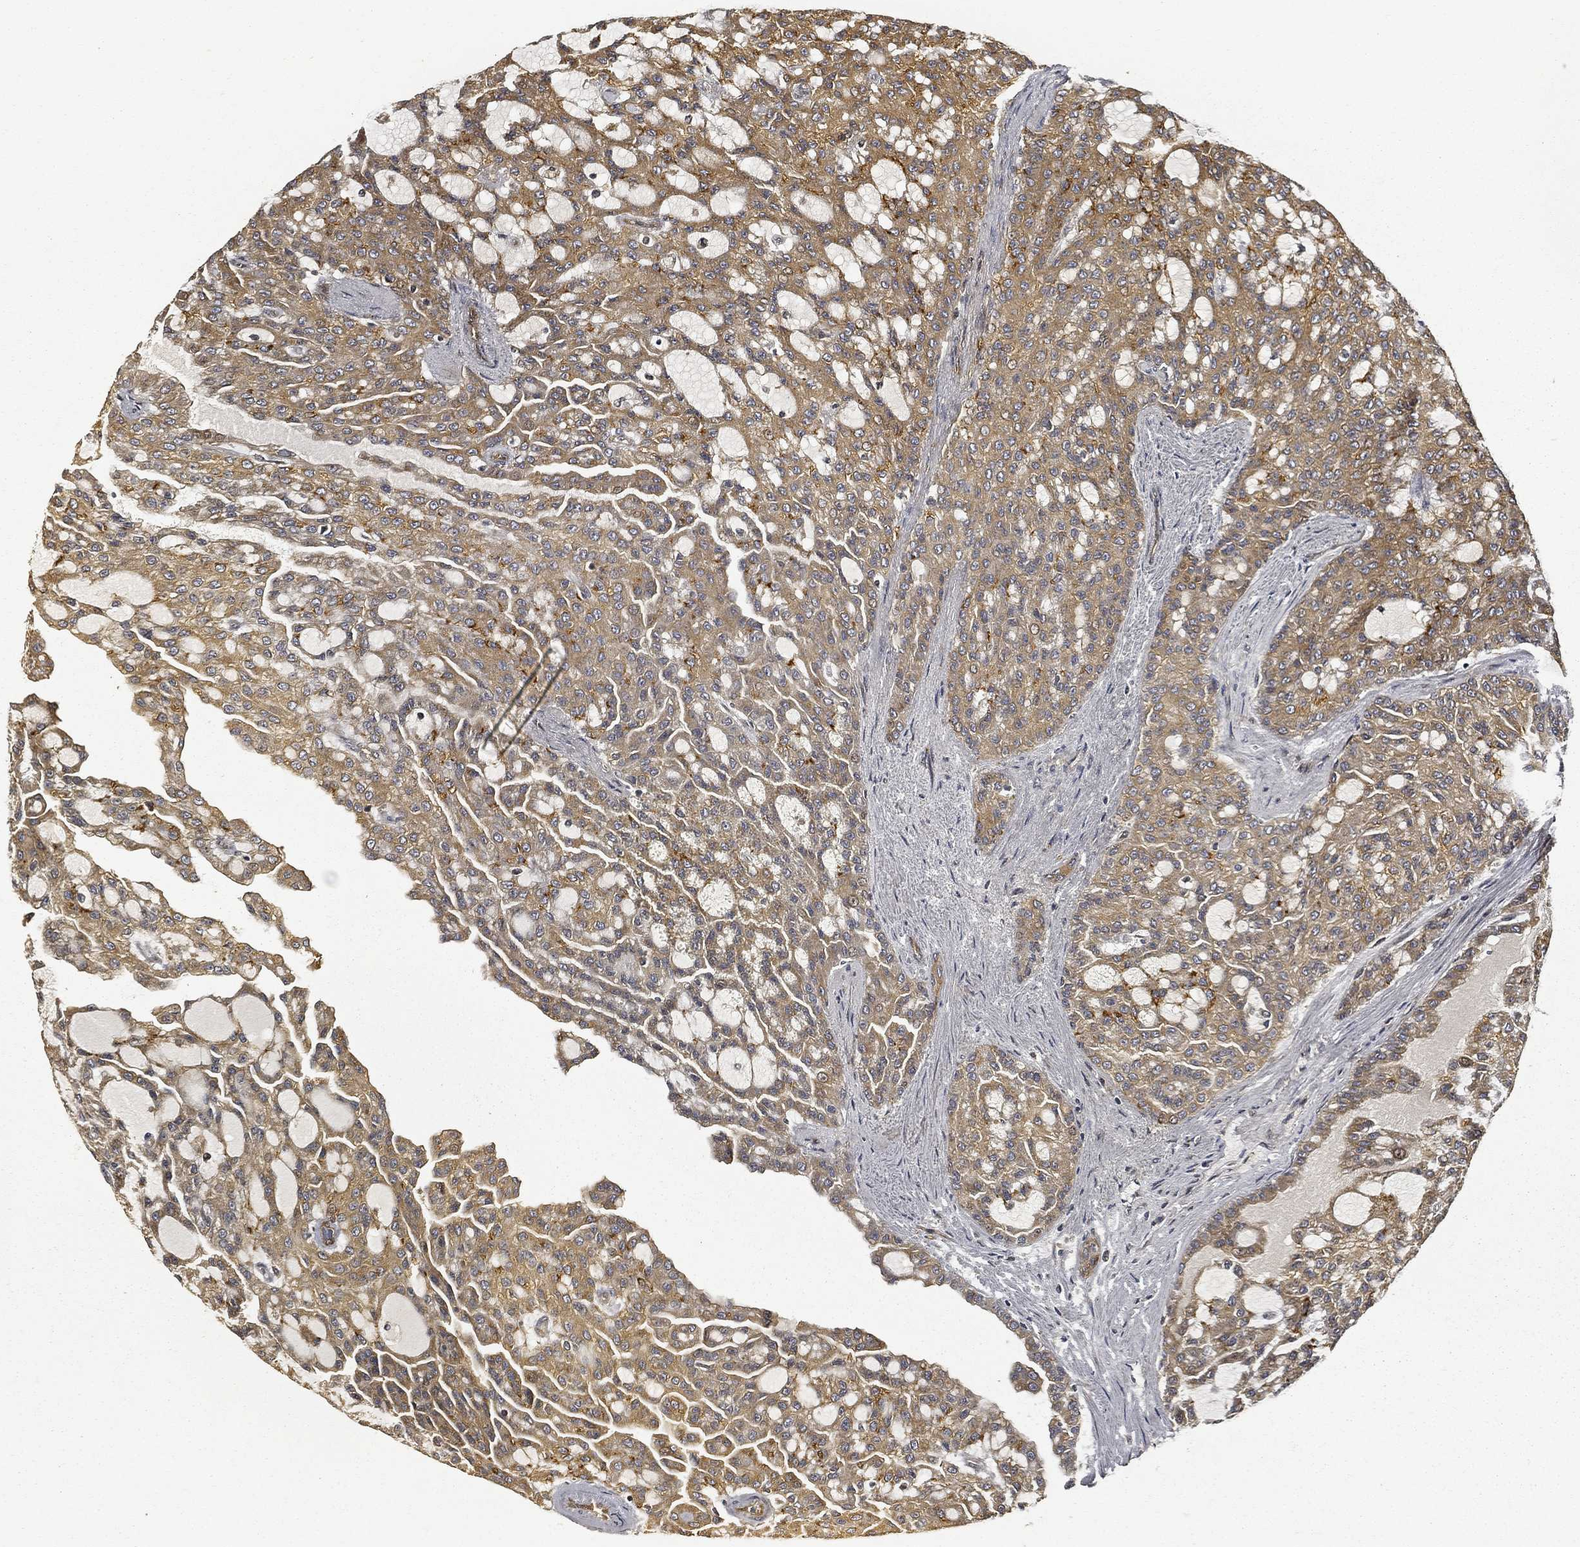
{"staining": {"intensity": "moderate", "quantity": "25%-75%", "location": "cytoplasmic/membranous"}, "tissue": "renal cancer", "cell_type": "Tumor cells", "image_type": "cancer", "snomed": [{"axis": "morphology", "description": "Adenocarcinoma, NOS"}, {"axis": "topography", "description": "Kidney"}], "caption": "Renal adenocarcinoma stained with DAB IHC shows medium levels of moderate cytoplasmic/membranous staining in about 25%-75% of tumor cells.", "gene": "BABAM2", "patient": {"sex": "male", "age": 63}}